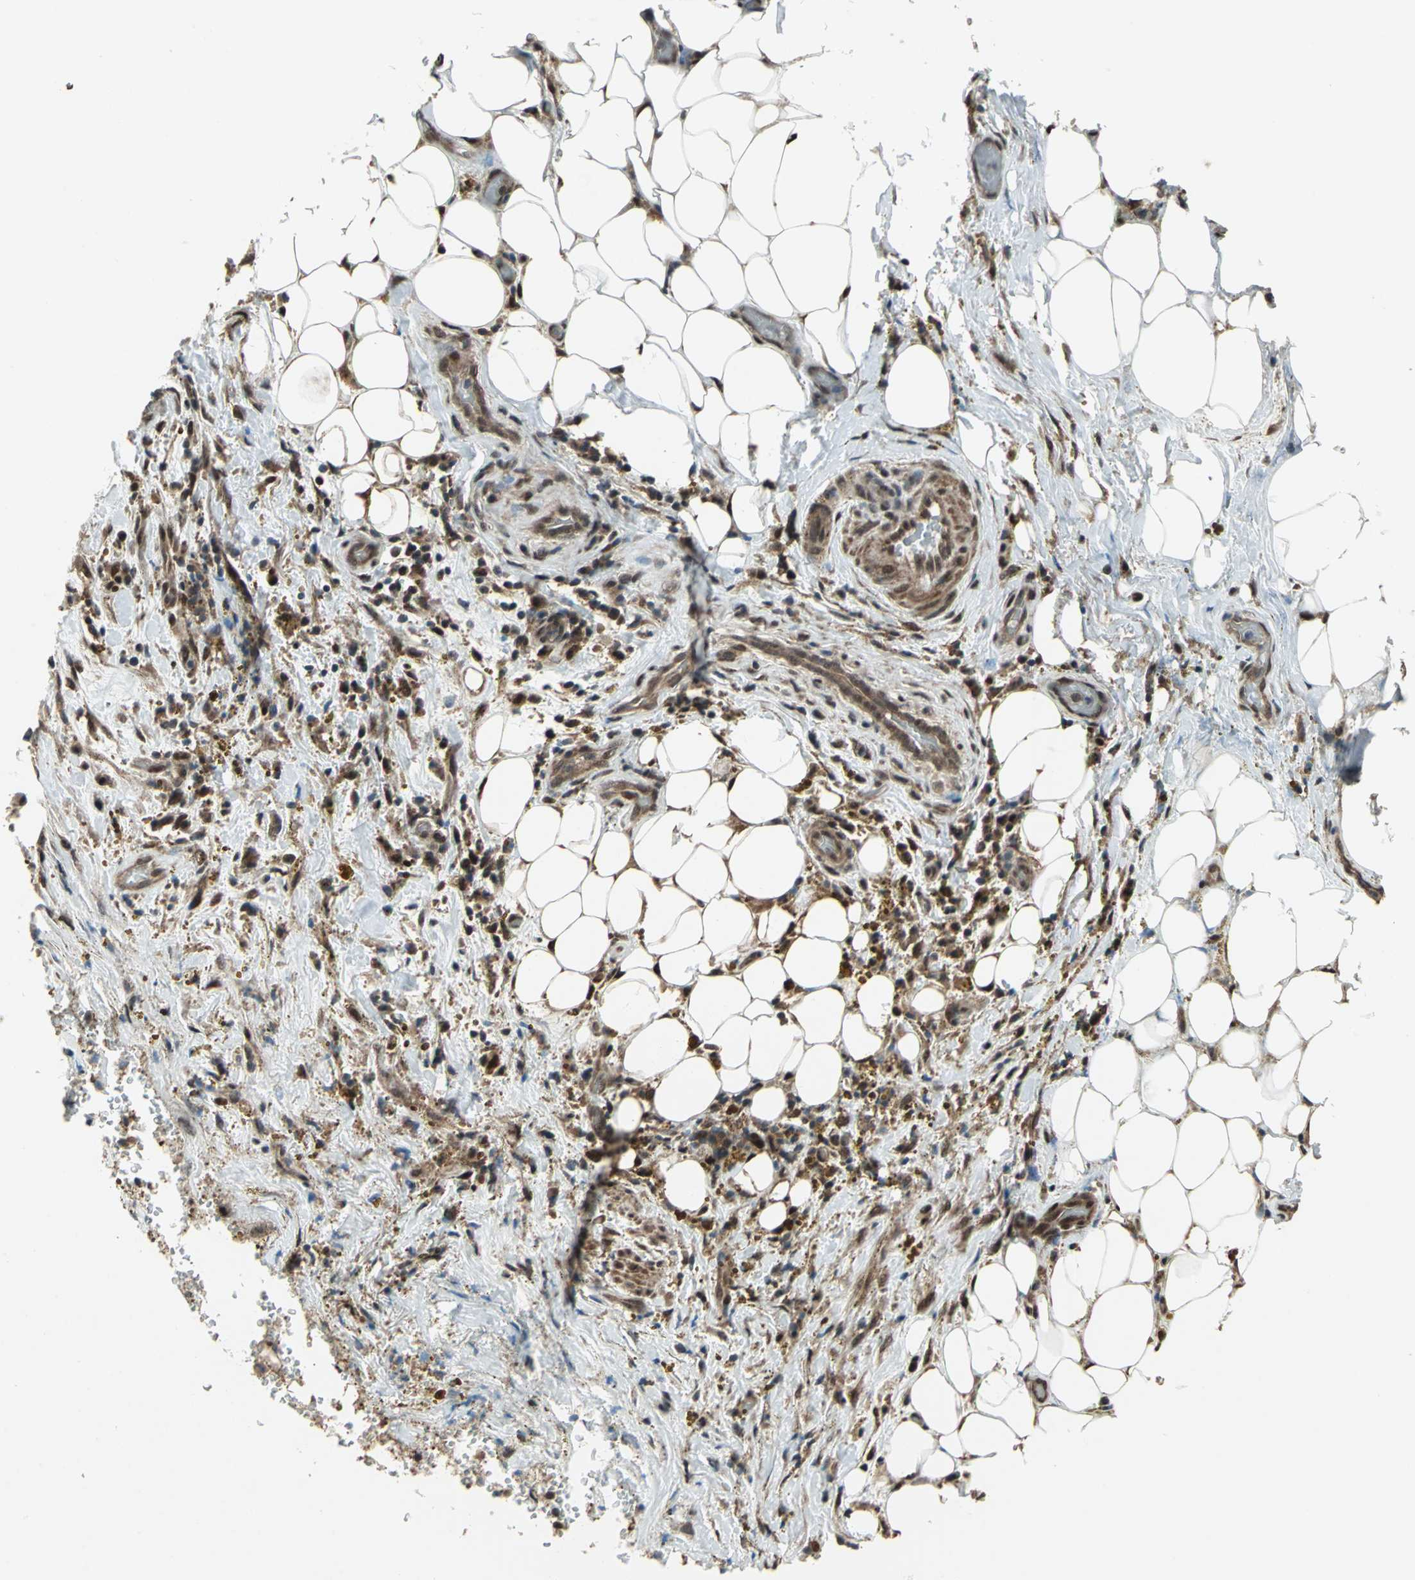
{"staining": {"intensity": "moderate", "quantity": ">75%", "location": "cytoplasmic/membranous,nuclear"}, "tissue": "thyroid cancer", "cell_type": "Tumor cells", "image_type": "cancer", "snomed": [{"axis": "morphology", "description": "Papillary adenocarcinoma, NOS"}, {"axis": "topography", "description": "Thyroid gland"}], "caption": "Immunohistochemistry (IHC) (DAB) staining of human thyroid papillary adenocarcinoma displays moderate cytoplasmic/membranous and nuclear protein staining in approximately >75% of tumor cells.", "gene": "COPS5", "patient": {"sex": "male", "age": 77}}